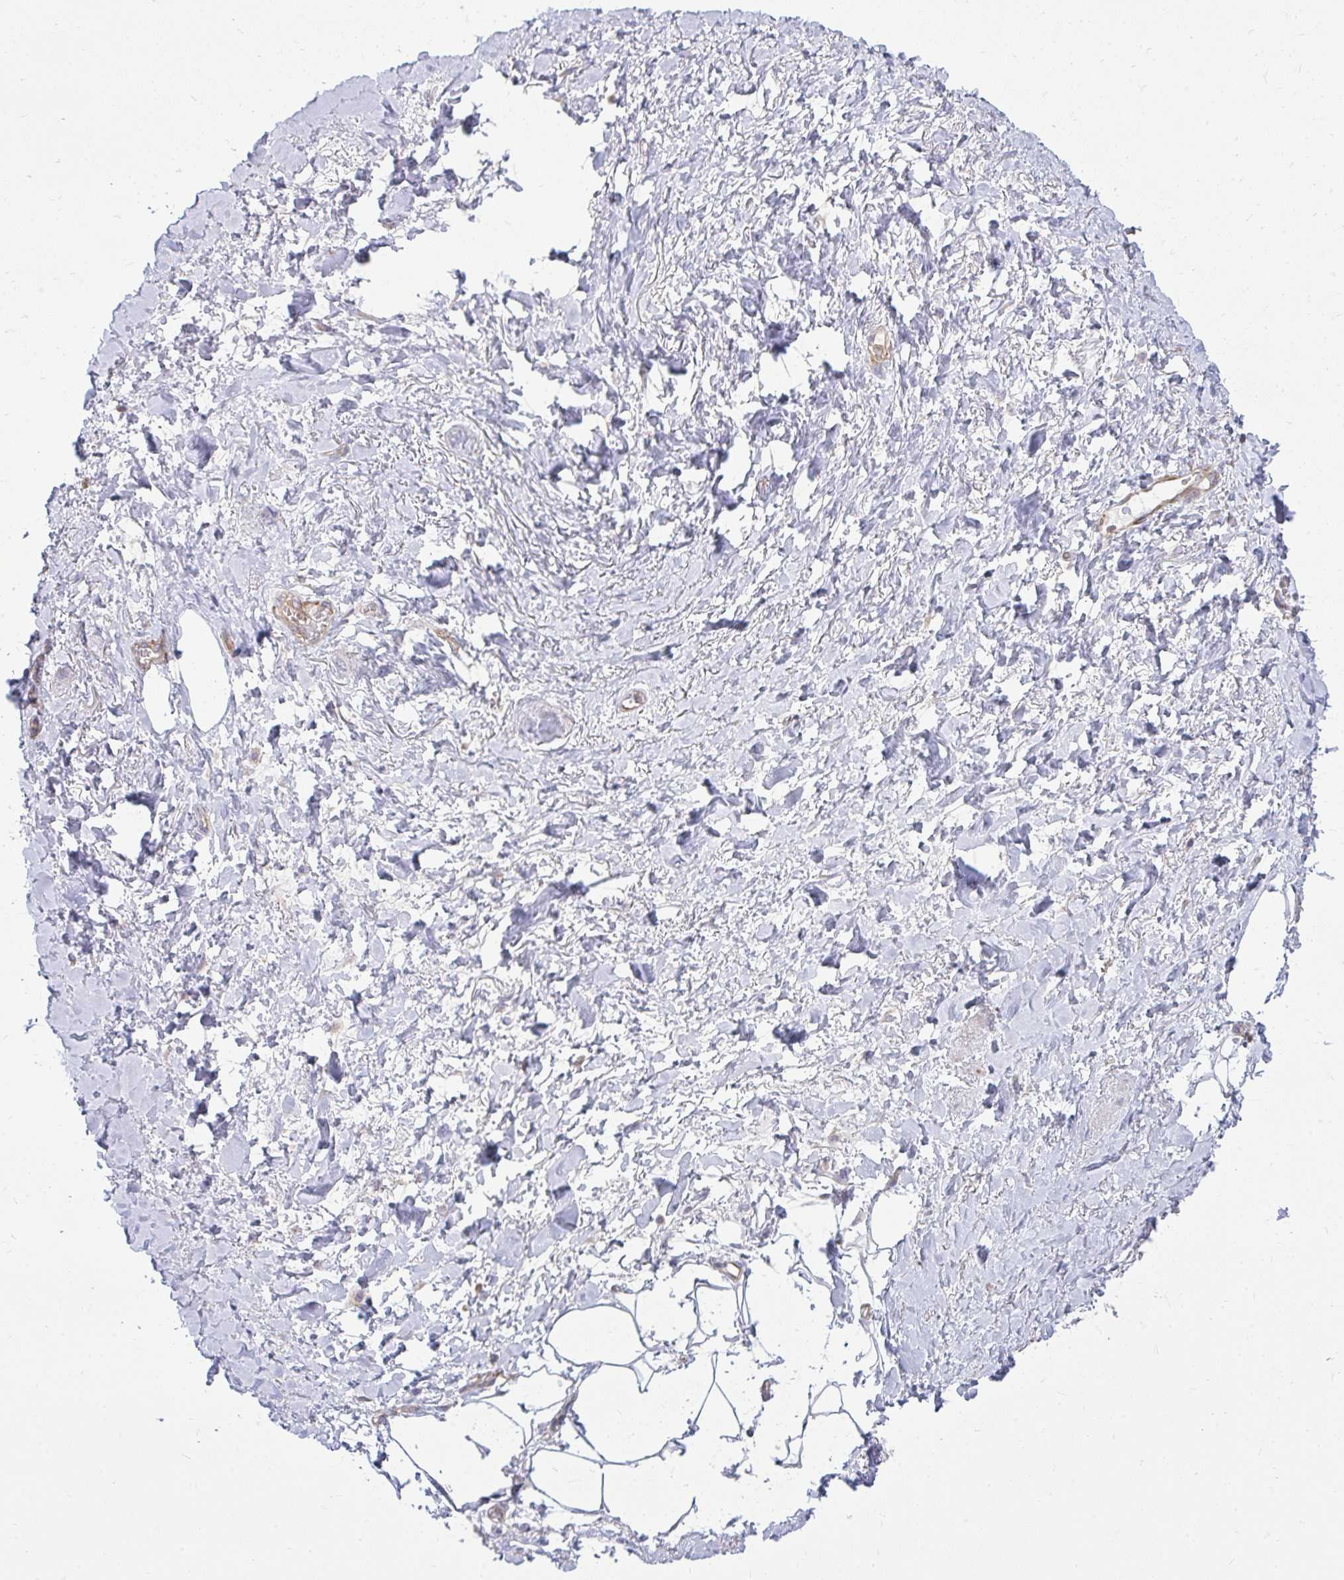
{"staining": {"intensity": "negative", "quantity": "none", "location": "none"}, "tissue": "adipose tissue", "cell_type": "Adipocytes", "image_type": "normal", "snomed": [{"axis": "morphology", "description": "Normal tissue, NOS"}, {"axis": "topography", "description": "Vagina"}, {"axis": "topography", "description": "Peripheral nerve tissue"}], "caption": "Immunohistochemical staining of benign adipose tissue exhibits no significant positivity in adipocytes. The staining was performed using DAB to visualize the protein expression in brown, while the nuclei were stained in blue with hematoxylin (Magnification: 20x).", "gene": "ASAP1", "patient": {"sex": "female", "age": 71}}